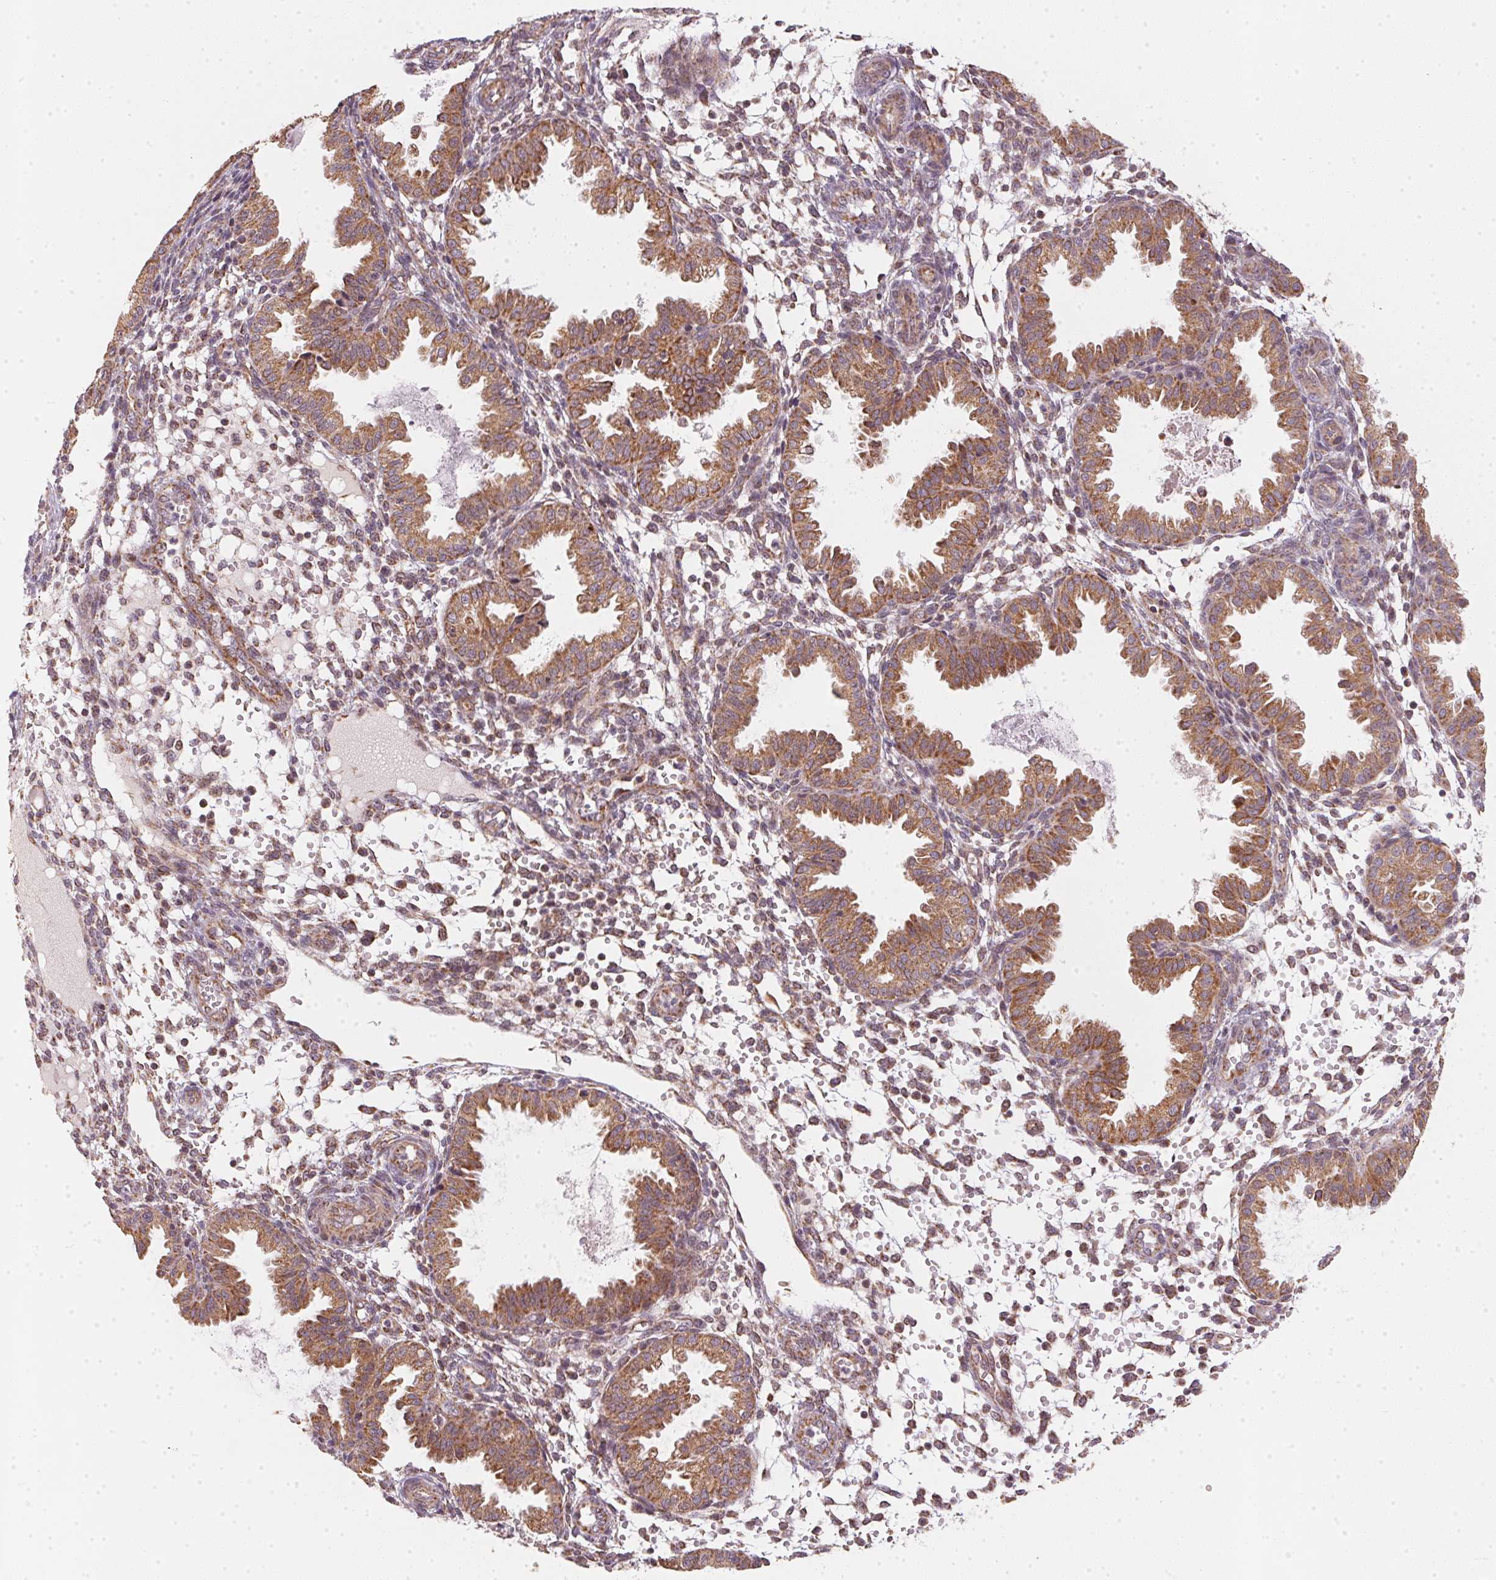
{"staining": {"intensity": "moderate", "quantity": "25%-75%", "location": "cytoplasmic/membranous"}, "tissue": "endometrium", "cell_type": "Cells in endometrial stroma", "image_type": "normal", "snomed": [{"axis": "morphology", "description": "Normal tissue, NOS"}, {"axis": "topography", "description": "Endometrium"}], "caption": "Immunohistochemistry photomicrograph of normal endometrium stained for a protein (brown), which exhibits medium levels of moderate cytoplasmic/membranous positivity in about 25%-75% of cells in endometrial stroma.", "gene": "MATCAP1", "patient": {"sex": "female", "age": 33}}